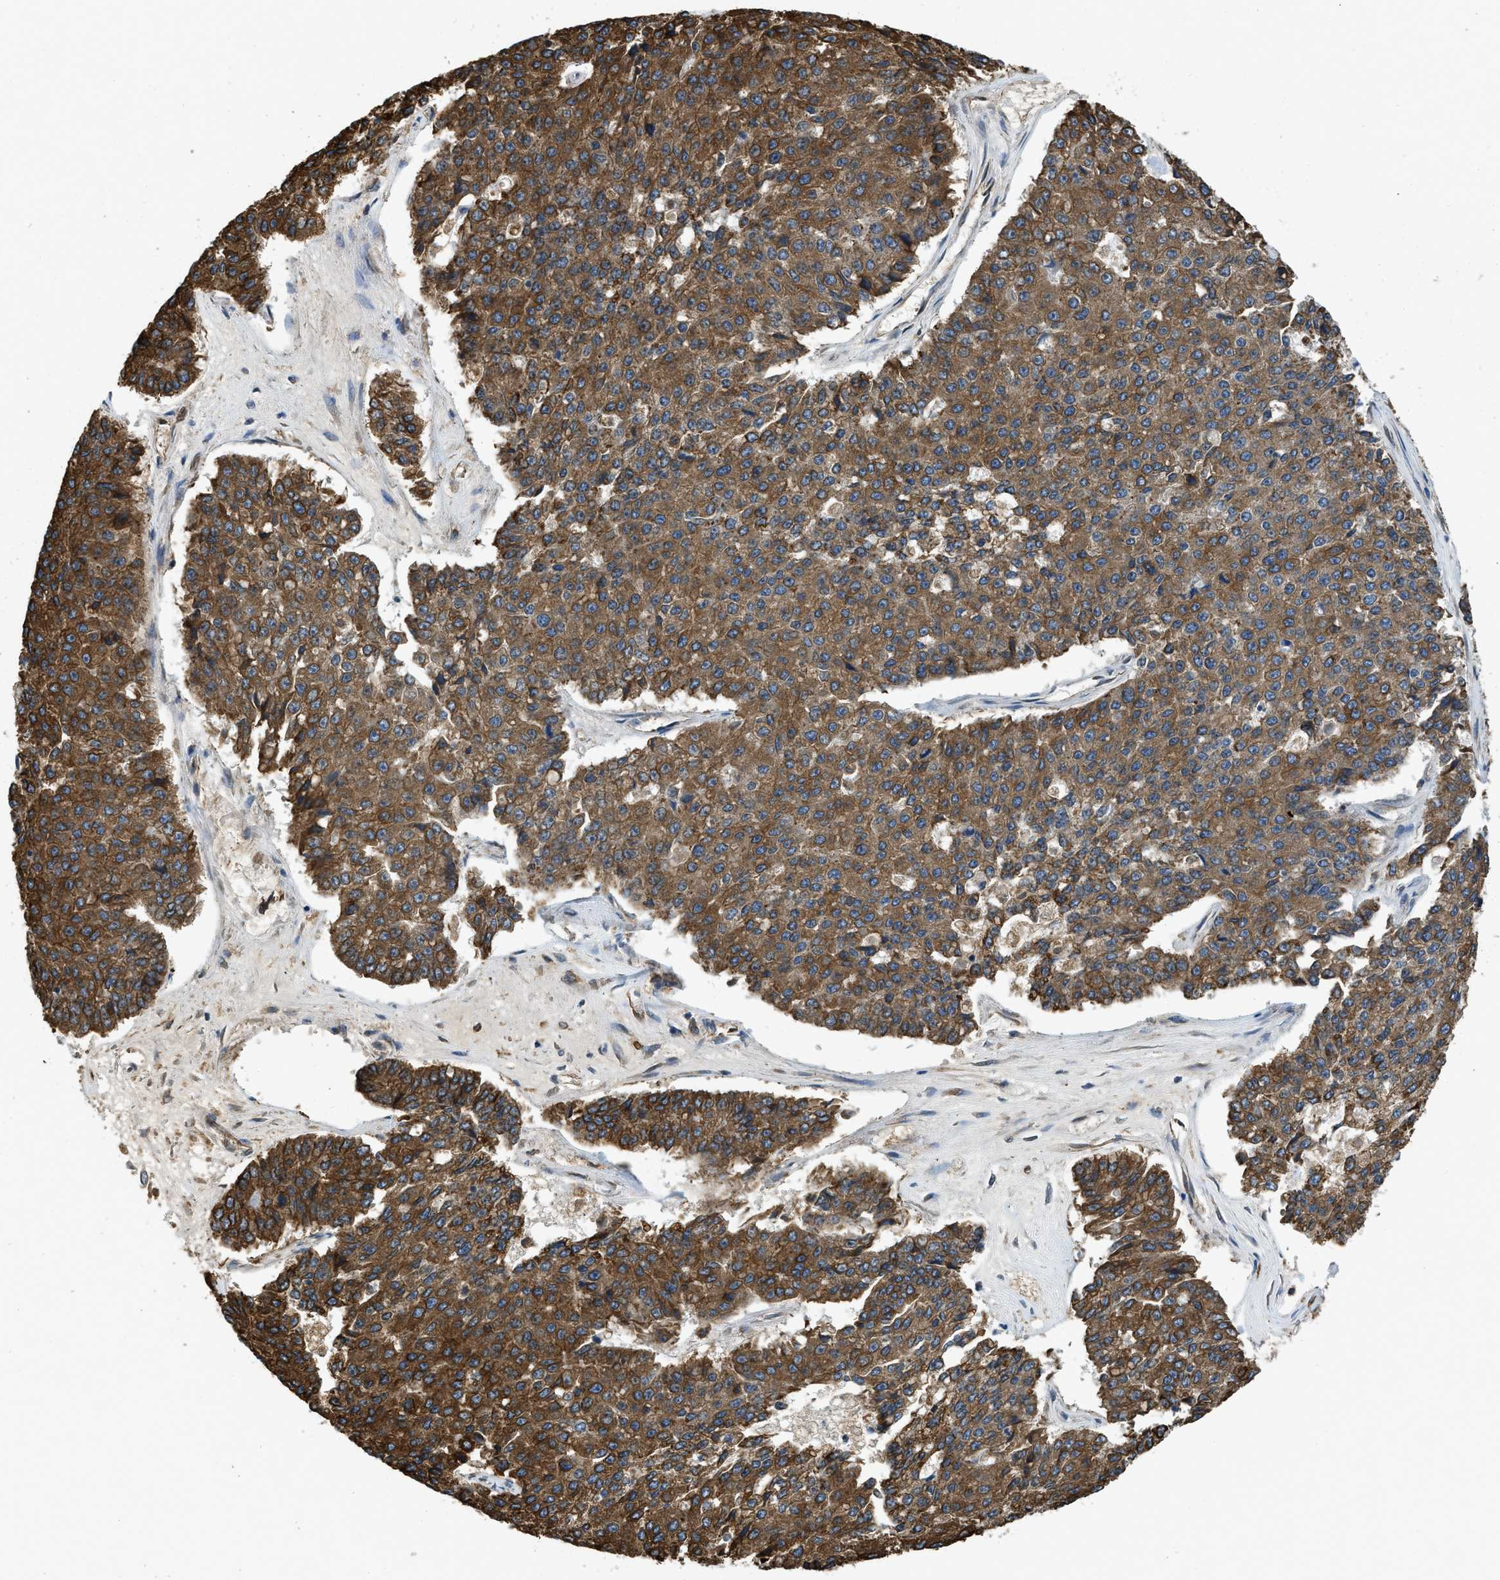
{"staining": {"intensity": "strong", "quantity": ">75%", "location": "cytoplasmic/membranous"}, "tissue": "pancreatic cancer", "cell_type": "Tumor cells", "image_type": "cancer", "snomed": [{"axis": "morphology", "description": "Adenocarcinoma, NOS"}, {"axis": "topography", "description": "Pancreas"}], "caption": "Immunohistochemical staining of human pancreatic cancer (adenocarcinoma) displays high levels of strong cytoplasmic/membranous staining in about >75% of tumor cells.", "gene": "BCAP31", "patient": {"sex": "male", "age": 50}}